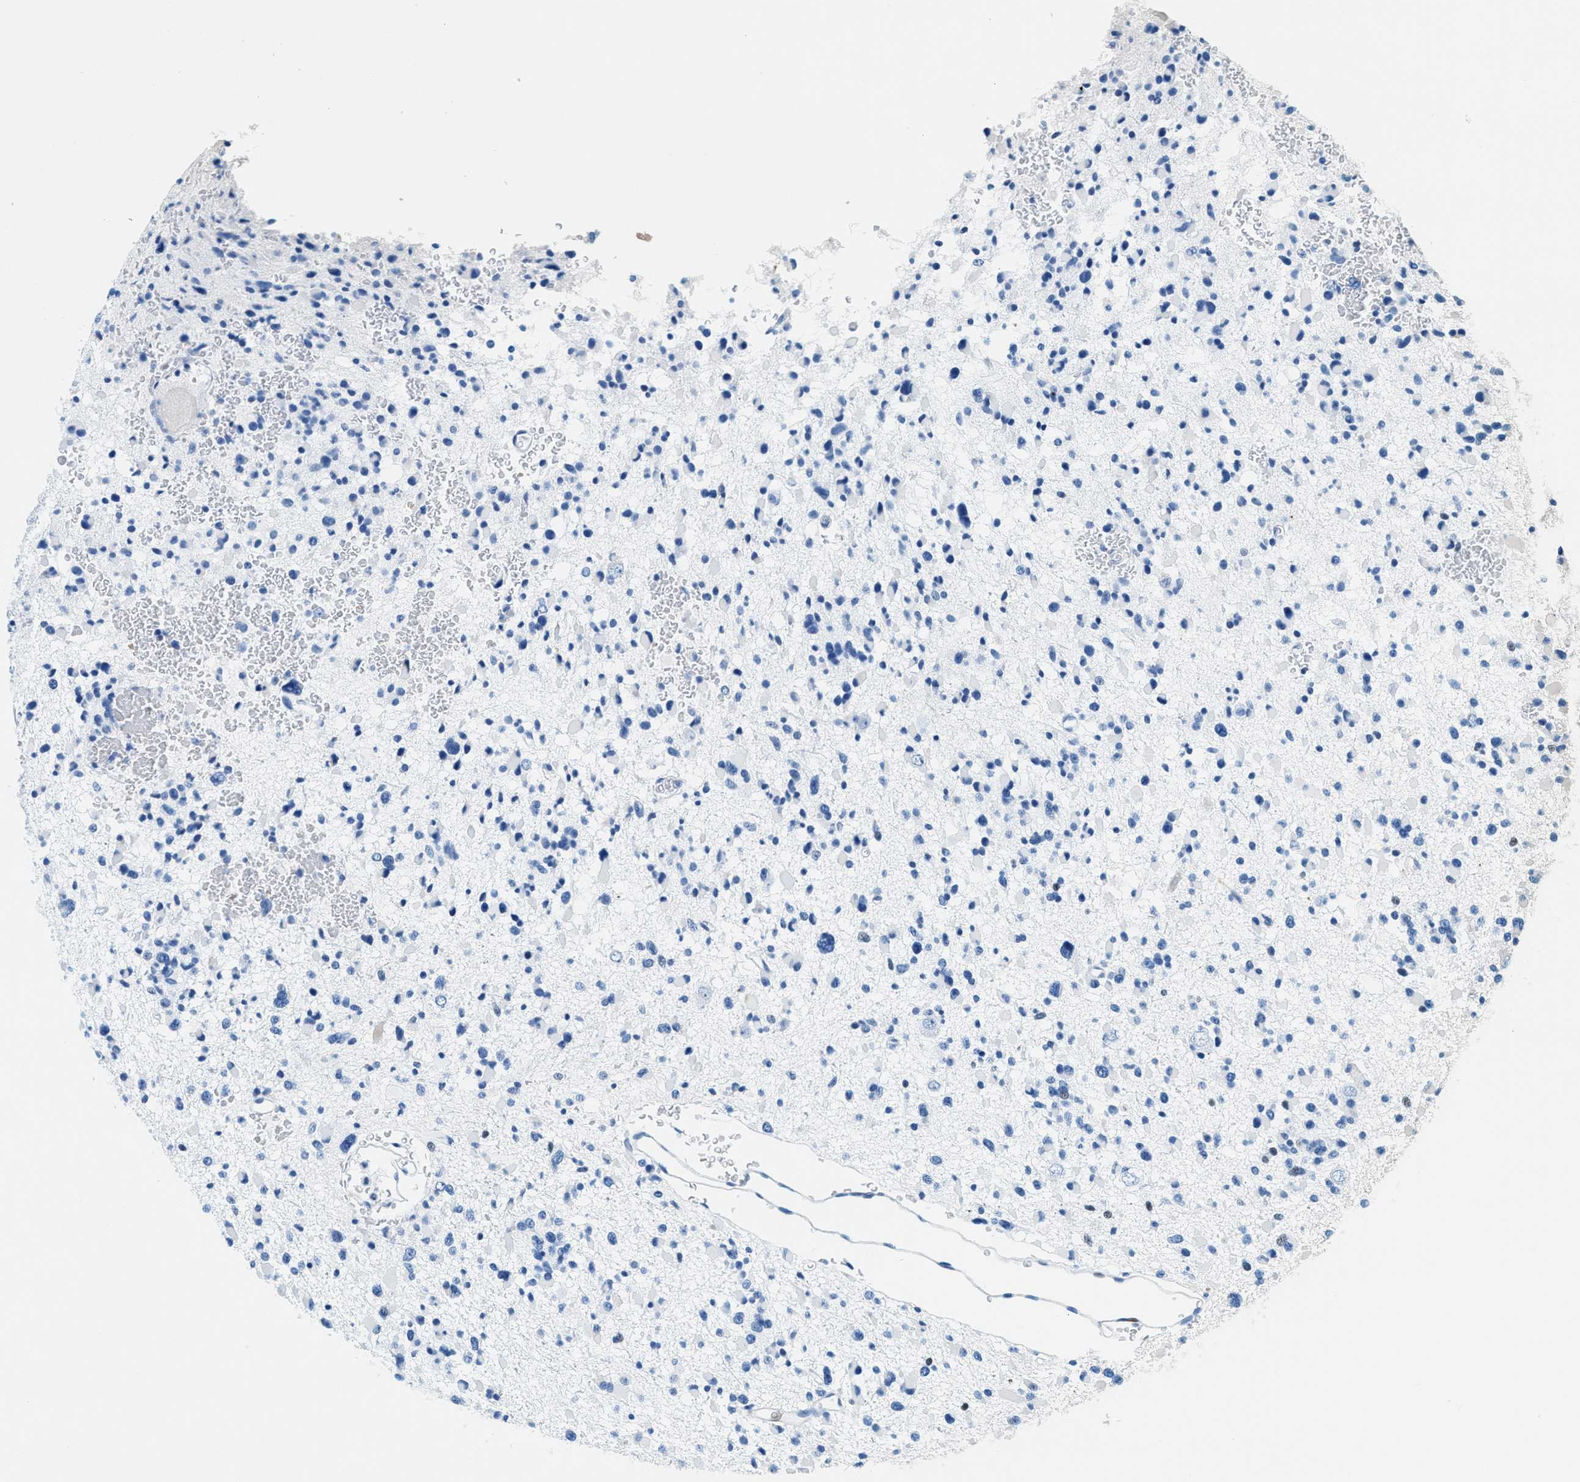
{"staining": {"intensity": "negative", "quantity": "none", "location": "none"}, "tissue": "glioma", "cell_type": "Tumor cells", "image_type": "cancer", "snomed": [{"axis": "morphology", "description": "Glioma, malignant, Low grade"}, {"axis": "topography", "description": "Brain"}], "caption": "Malignant glioma (low-grade) was stained to show a protein in brown. There is no significant expression in tumor cells.", "gene": "VPS53", "patient": {"sex": "female", "age": 22}}